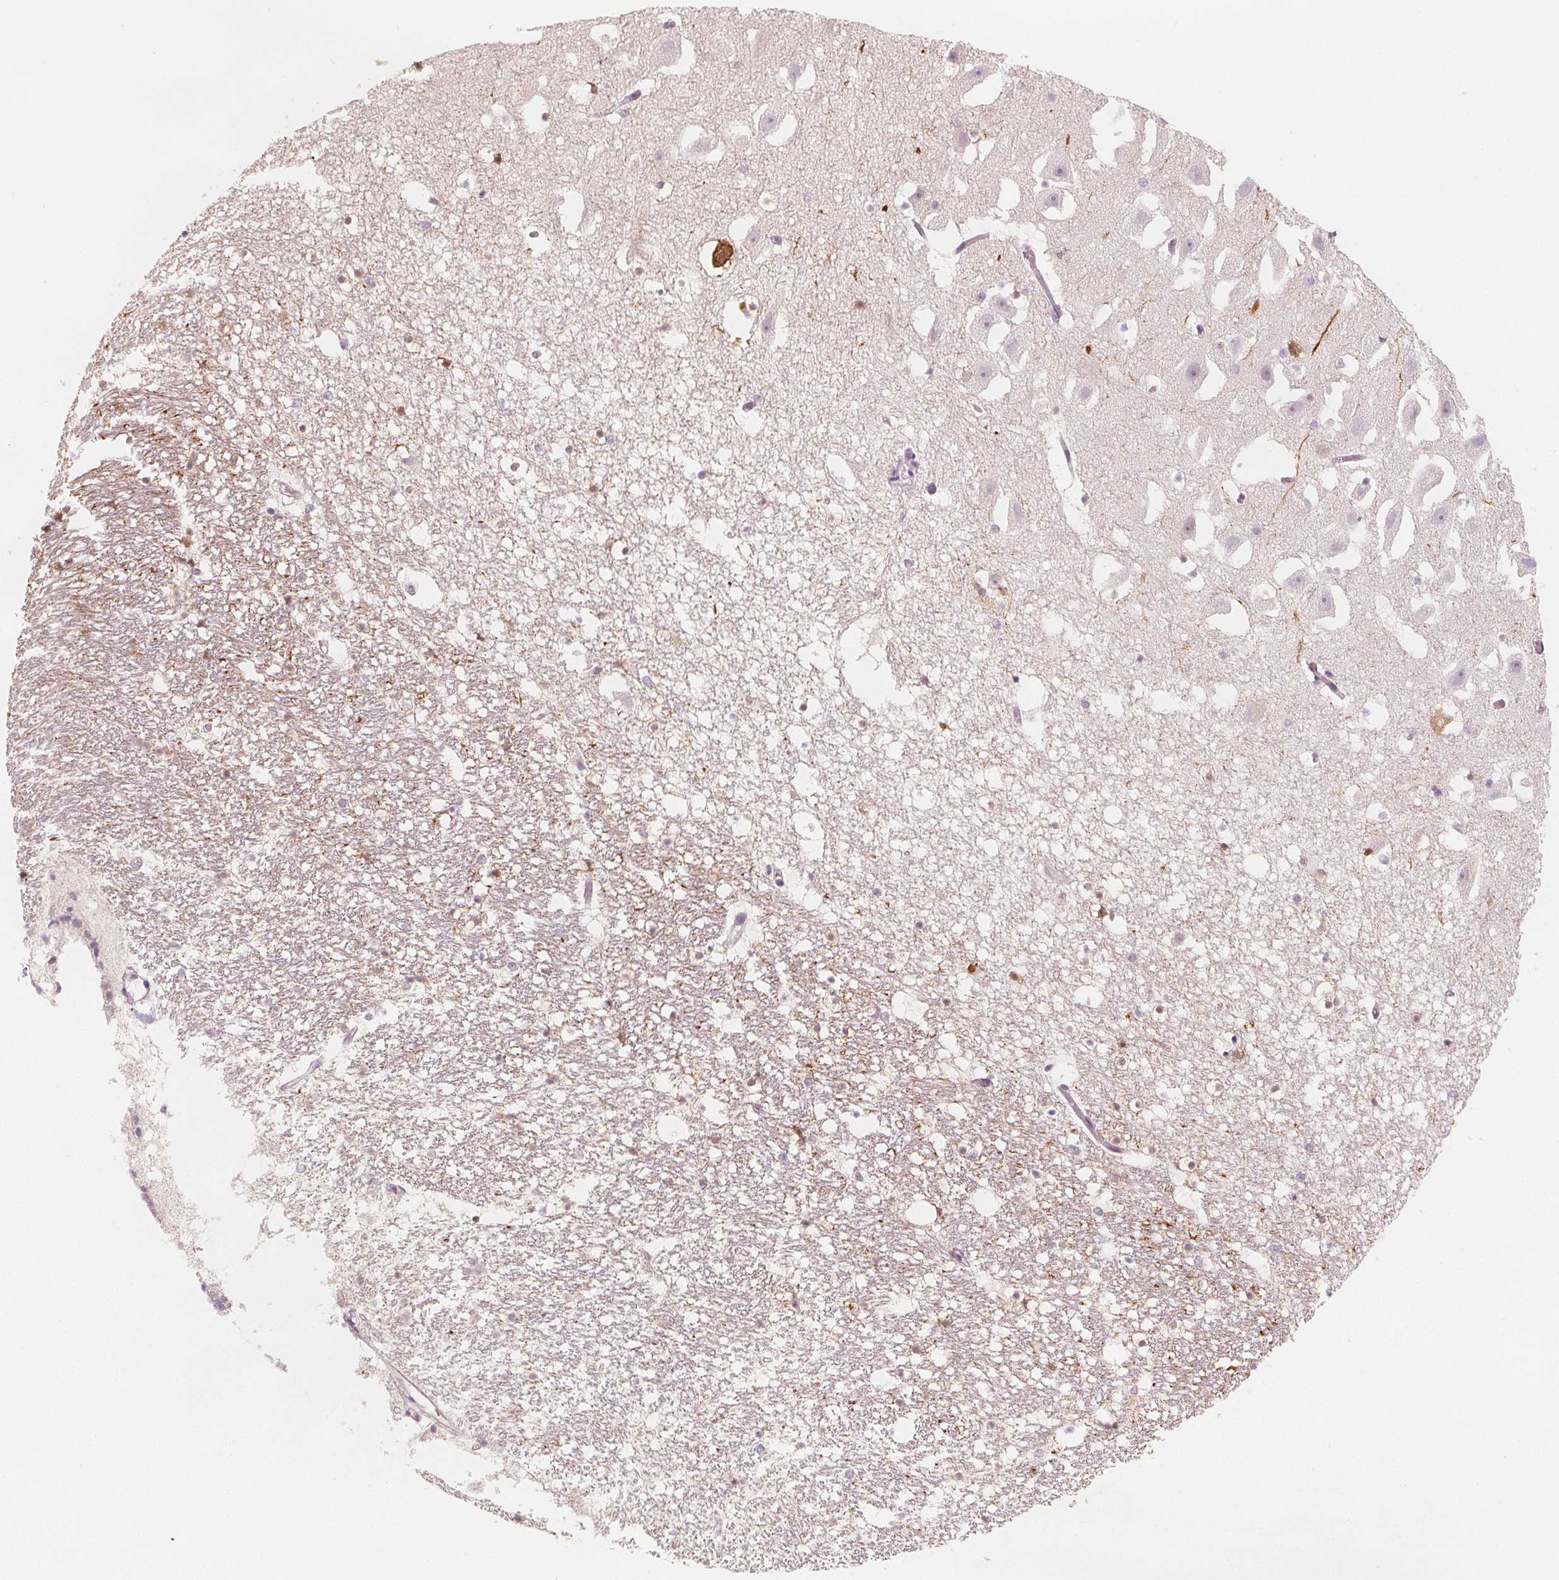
{"staining": {"intensity": "moderate", "quantity": "<25%", "location": "cytoplasmic/membranous"}, "tissue": "hippocampus", "cell_type": "Glial cells", "image_type": "normal", "snomed": [{"axis": "morphology", "description": "Normal tissue, NOS"}, {"axis": "topography", "description": "Hippocampus"}], "caption": "Protein expression analysis of unremarkable human hippocampus reveals moderate cytoplasmic/membranous staining in approximately <25% of glial cells. (DAB (3,3'-diaminobenzidine) IHC with brightfield microscopy, high magnification).", "gene": "MAP1A", "patient": {"sex": "male", "age": 26}}